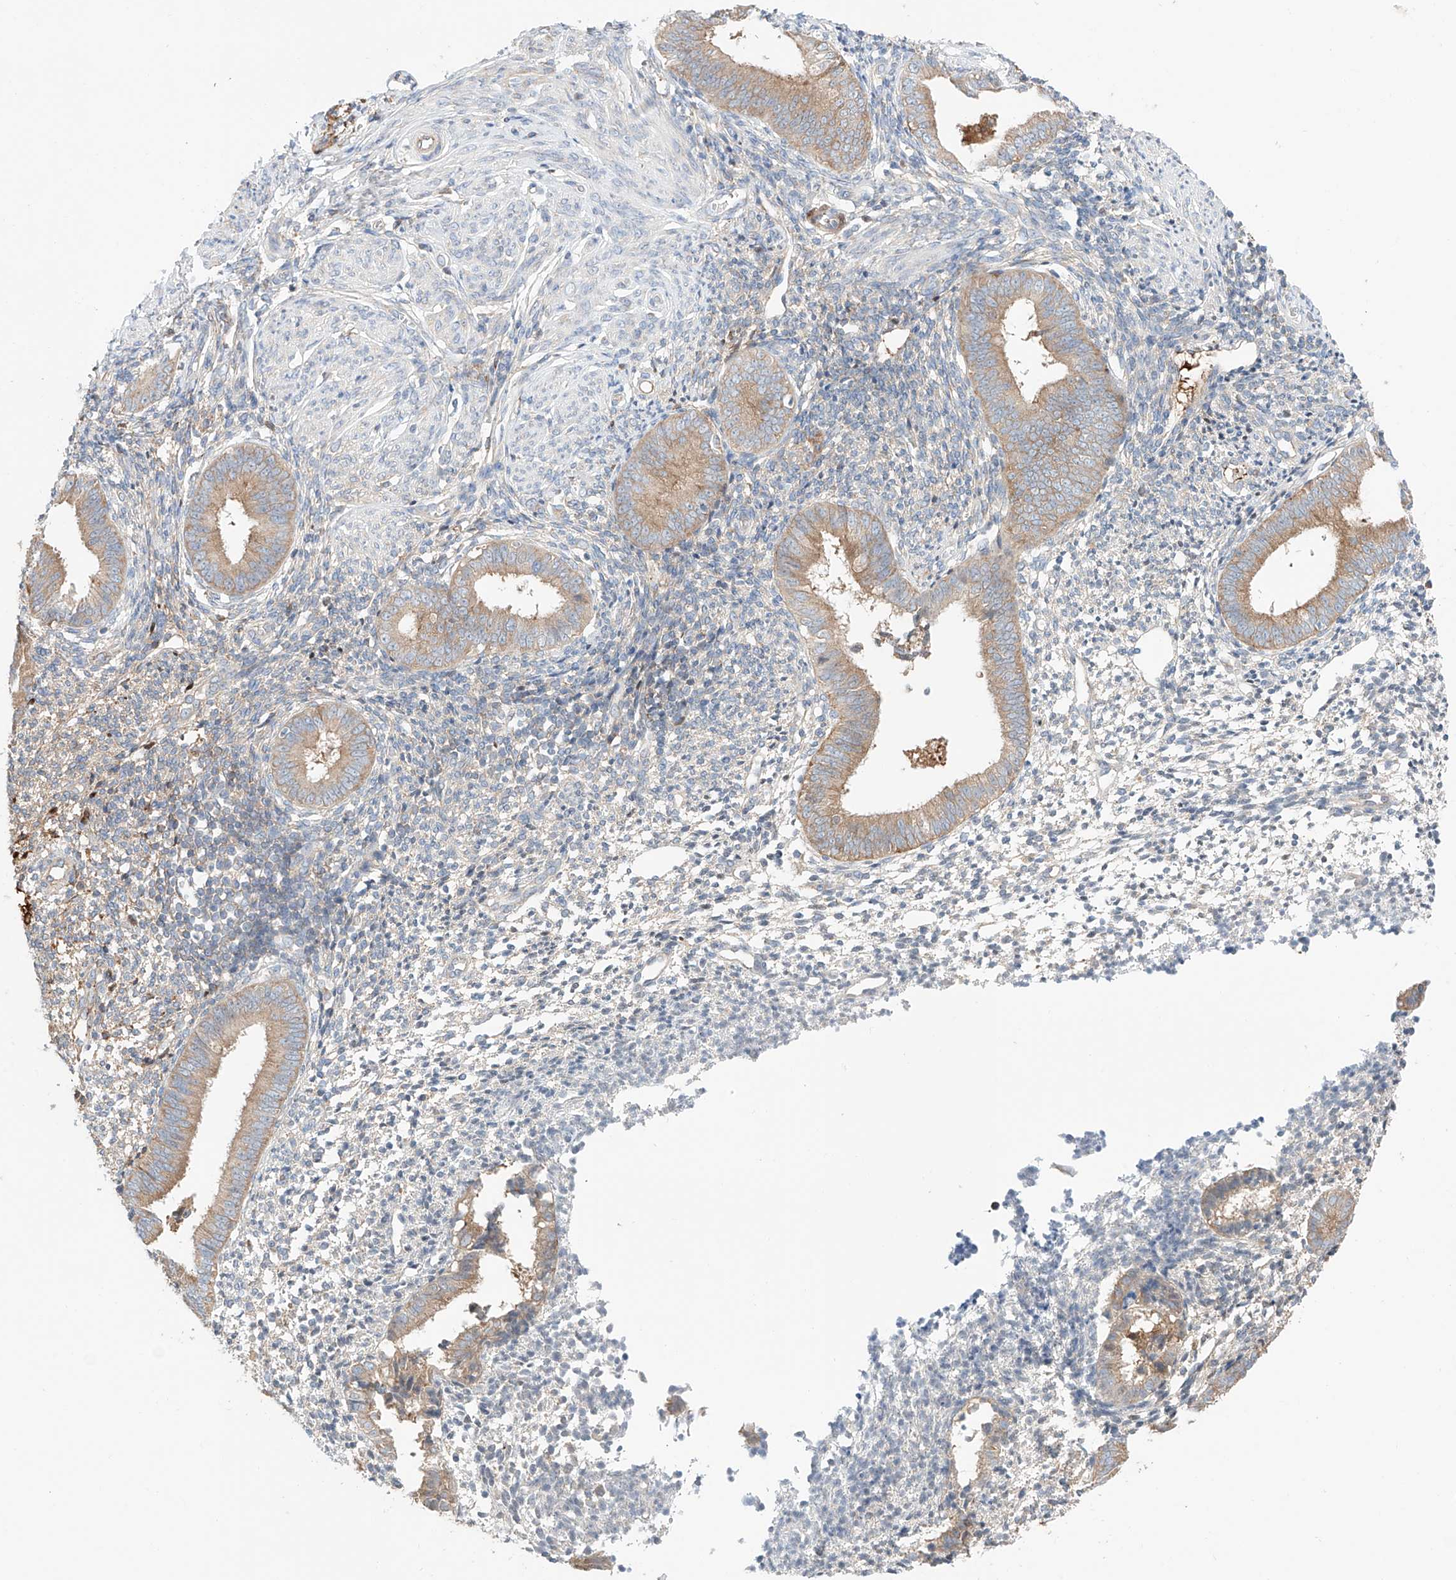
{"staining": {"intensity": "negative", "quantity": "none", "location": "none"}, "tissue": "endometrium", "cell_type": "Cells in endometrial stroma", "image_type": "normal", "snomed": [{"axis": "morphology", "description": "Normal tissue, NOS"}, {"axis": "topography", "description": "Uterus"}, {"axis": "topography", "description": "Endometrium"}], "caption": "Immunohistochemical staining of unremarkable human endometrium reveals no significant expression in cells in endometrial stroma.", "gene": "PGGT1B", "patient": {"sex": "female", "age": 48}}